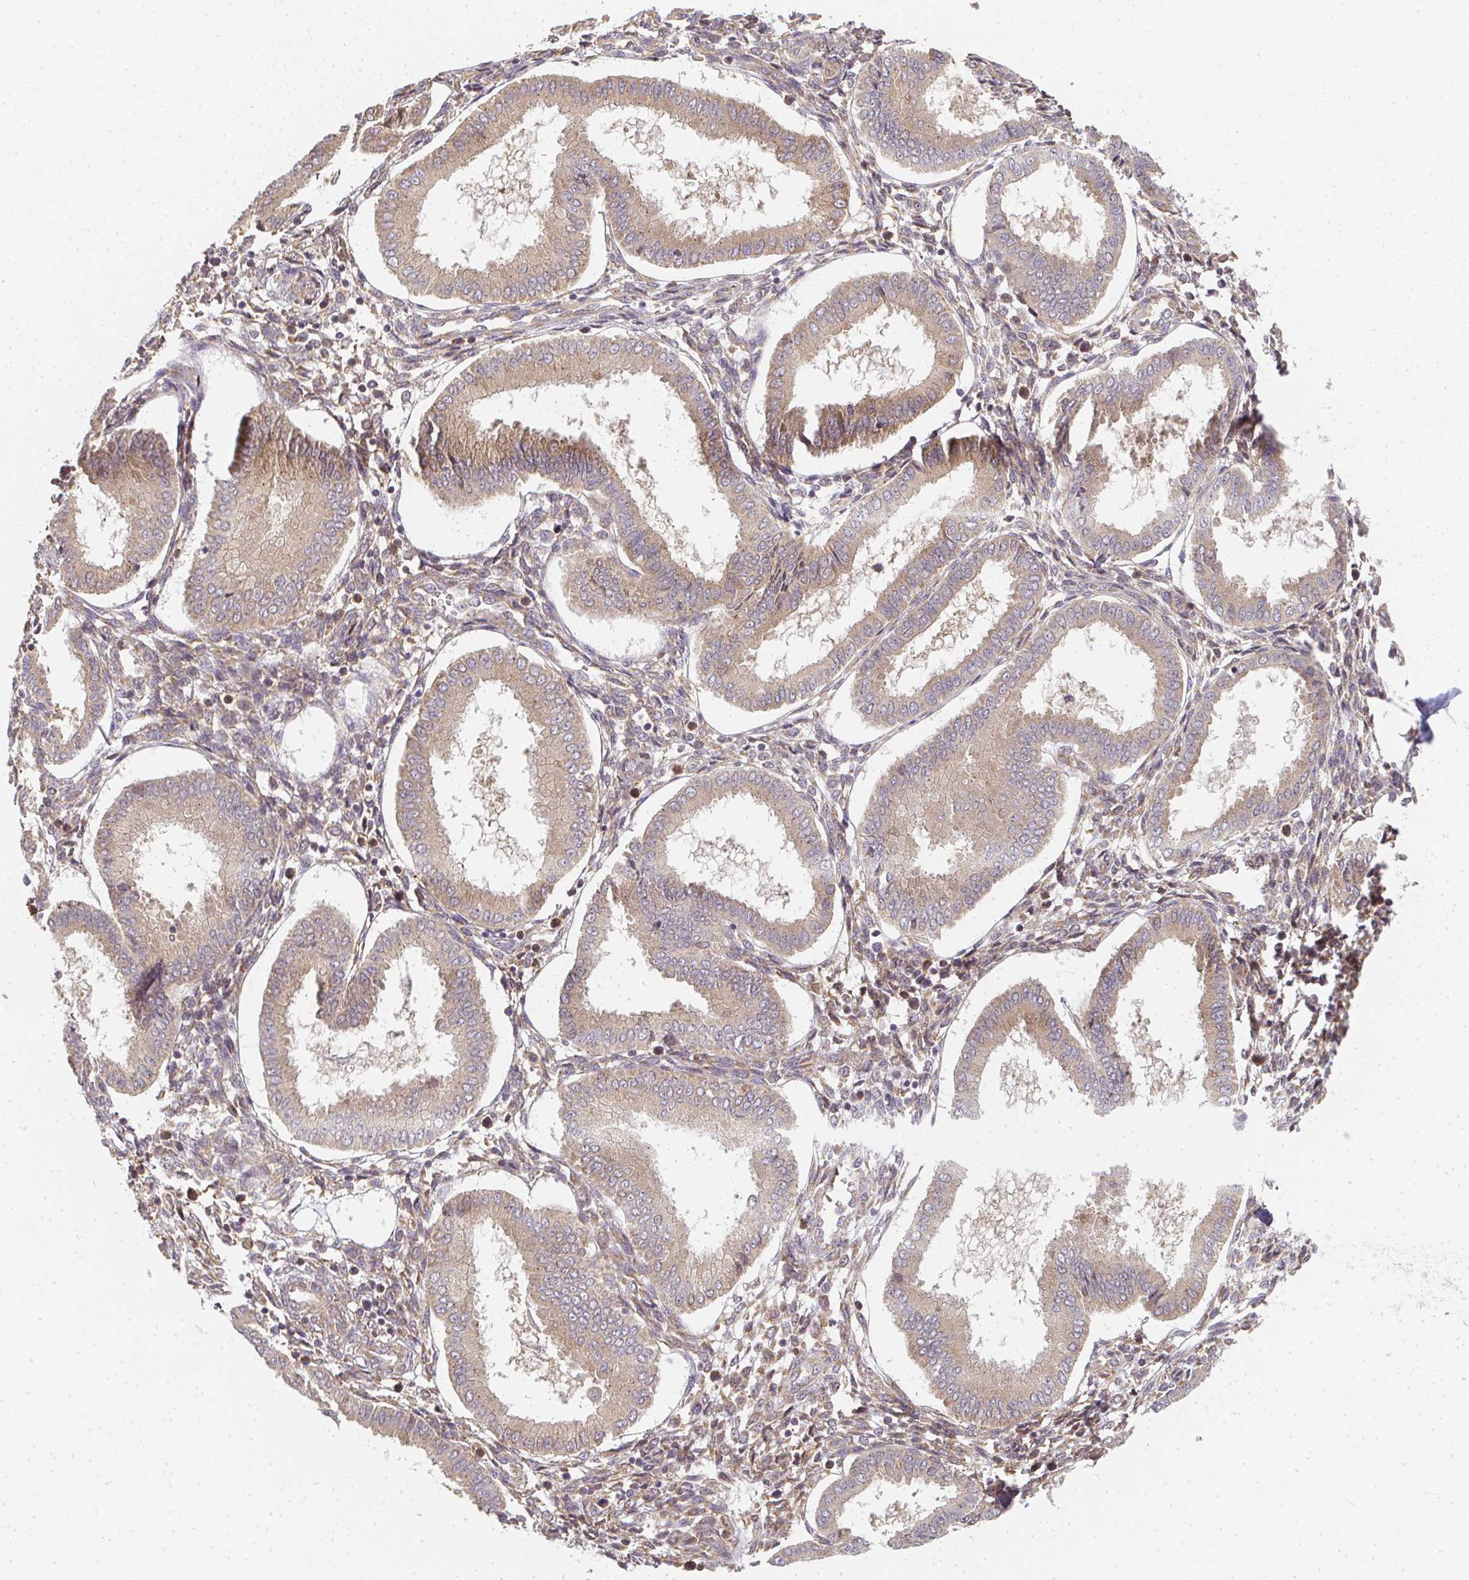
{"staining": {"intensity": "weak", "quantity": ">75%", "location": "cytoplasmic/membranous"}, "tissue": "endometrium", "cell_type": "Cells in endometrial stroma", "image_type": "normal", "snomed": [{"axis": "morphology", "description": "Normal tissue, NOS"}, {"axis": "topography", "description": "Endometrium"}], "caption": "Cells in endometrial stroma show low levels of weak cytoplasmic/membranous positivity in approximately >75% of cells in unremarkable endometrium.", "gene": "SLC35B3", "patient": {"sex": "female", "age": 24}}